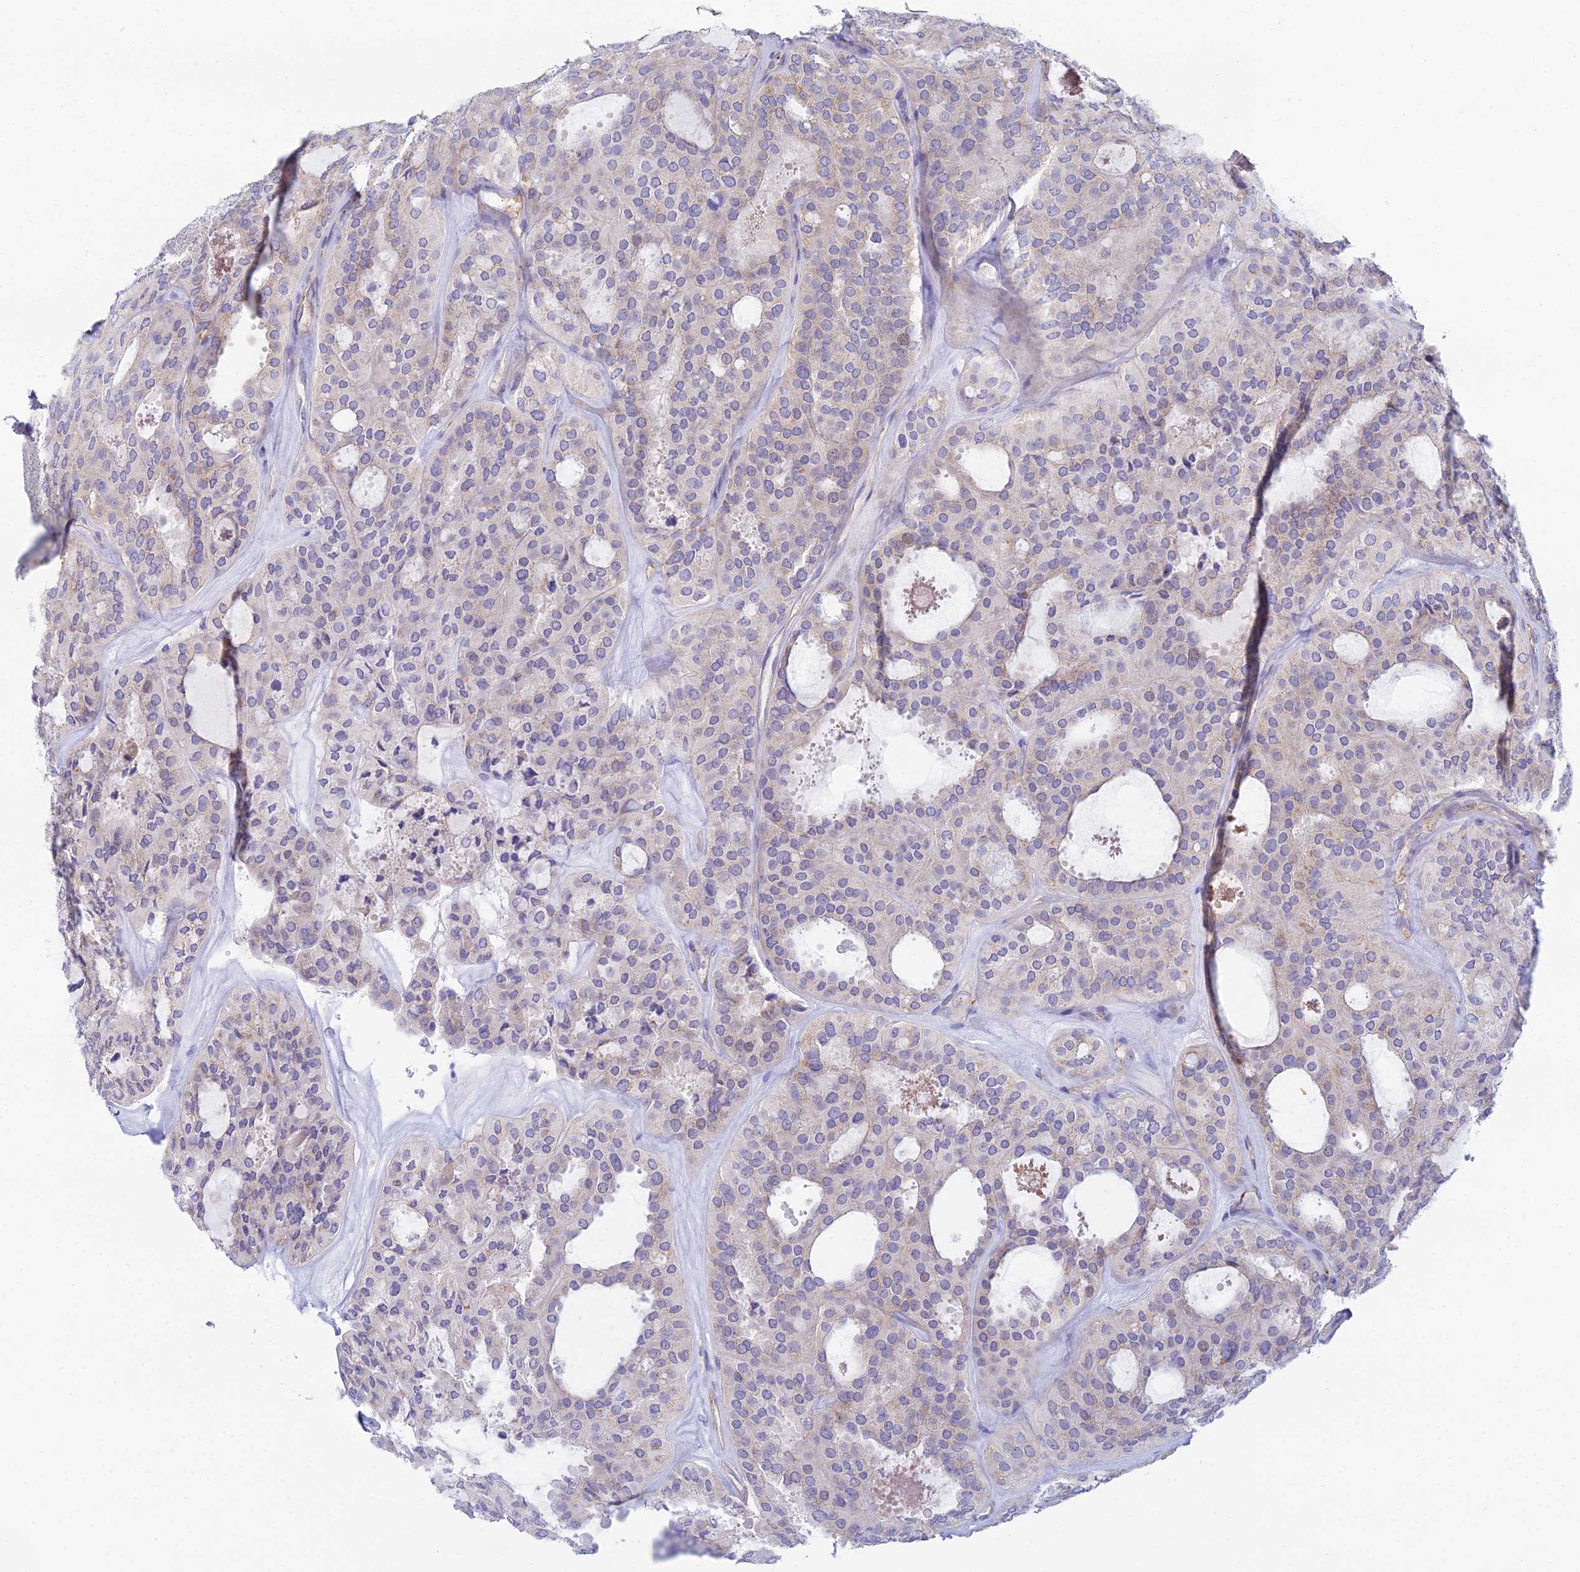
{"staining": {"intensity": "negative", "quantity": "none", "location": "none"}, "tissue": "thyroid cancer", "cell_type": "Tumor cells", "image_type": "cancer", "snomed": [{"axis": "morphology", "description": "Follicular adenoma carcinoma, NOS"}, {"axis": "topography", "description": "Thyroid gland"}], "caption": "This is an IHC micrograph of thyroid cancer (follicular adenoma carcinoma). There is no staining in tumor cells.", "gene": "ZNF564", "patient": {"sex": "male", "age": 75}}